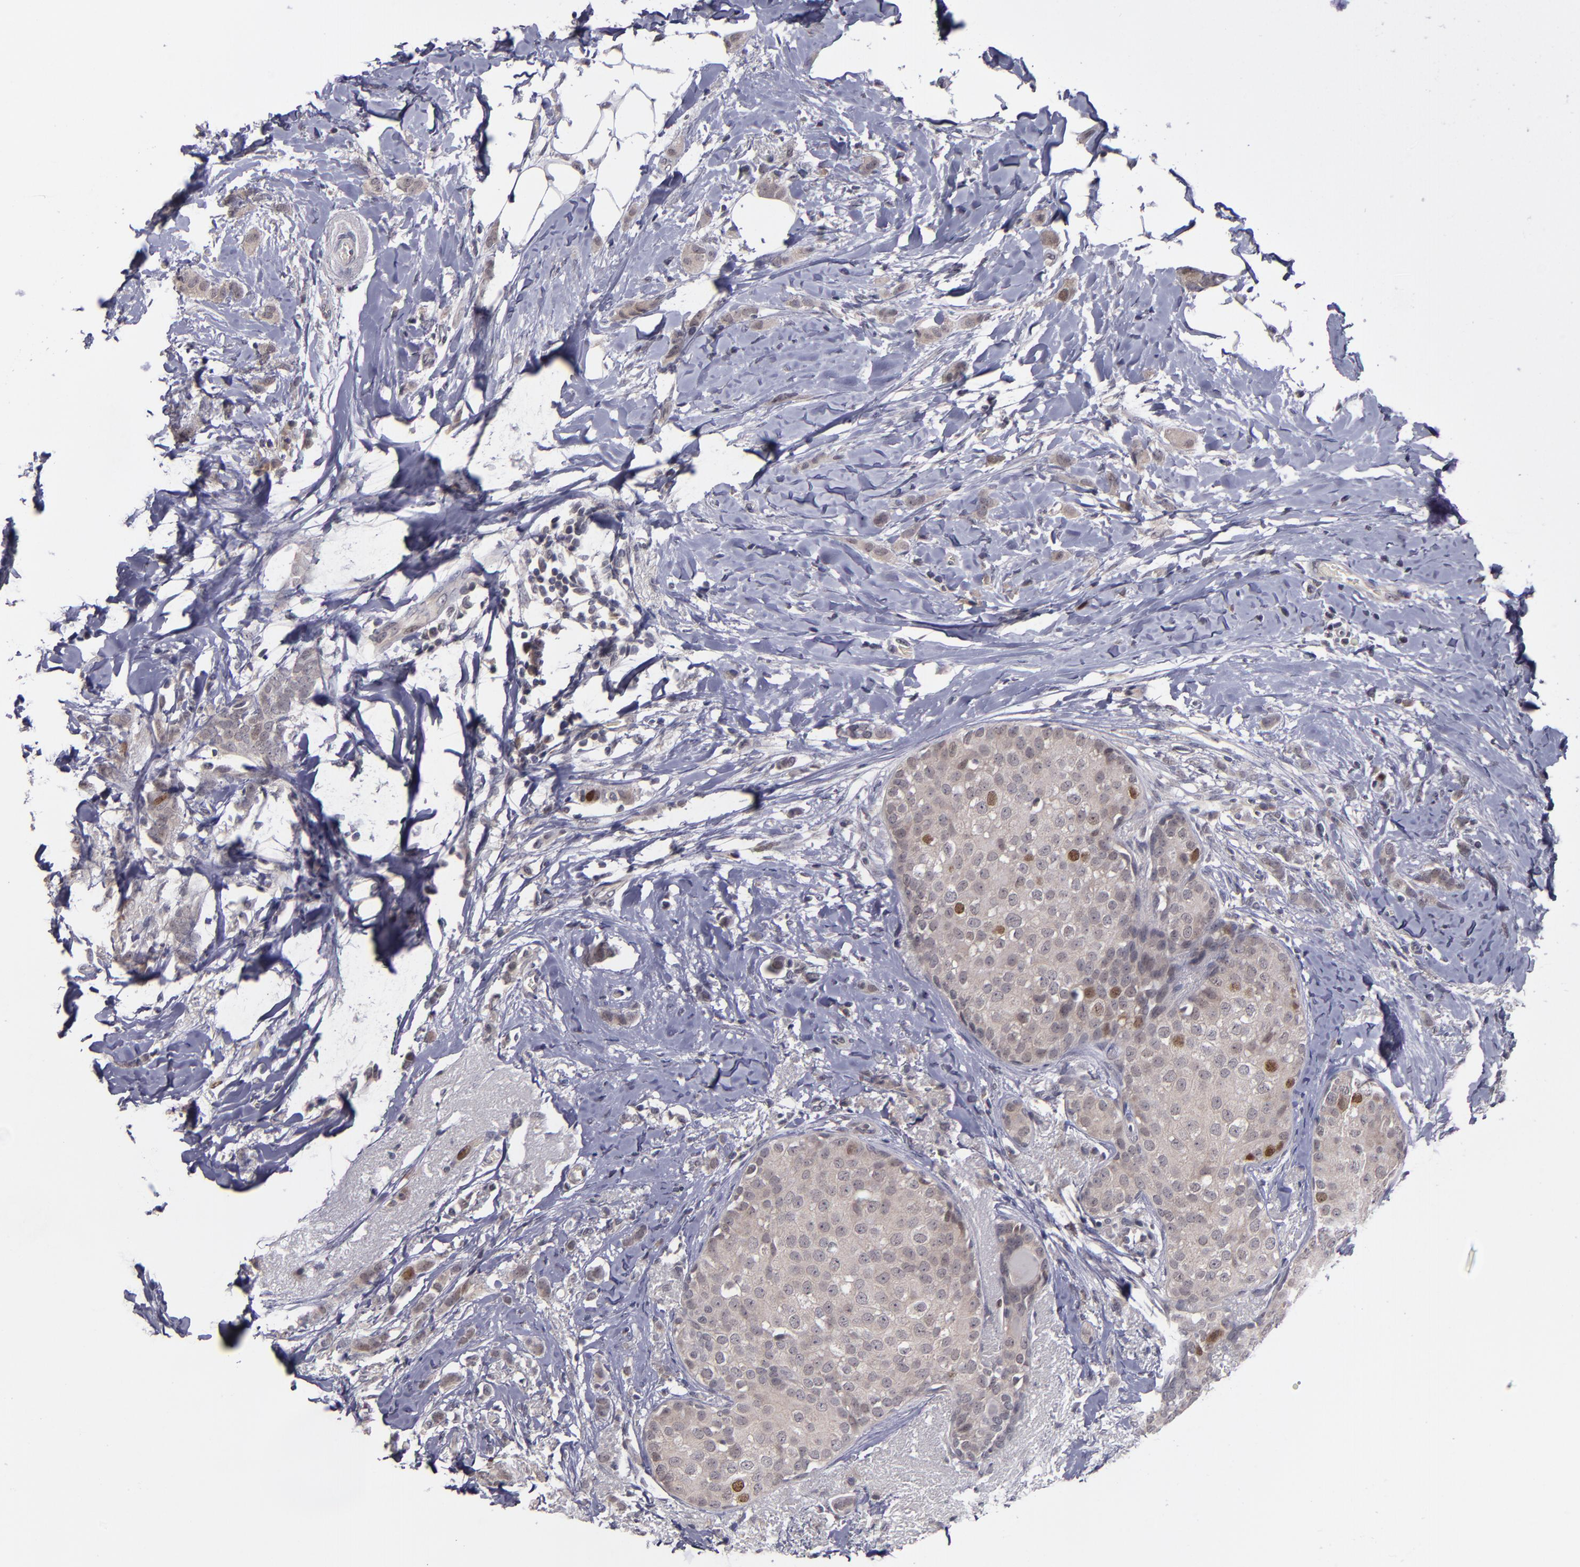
{"staining": {"intensity": "moderate", "quantity": "<25%", "location": "nuclear"}, "tissue": "breast cancer", "cell_type": "Tumor cells", "image_type": "cancer", "snomed": [{"axis": "morphology", "description": "Lobular carcinoma"}, {"axis": "topography", "description": "Breast"}], "caption": "Breast cancer stained for a protein (brown) exhibits moderate nuclear positive expression in approximately <25% of tumor cells.", "gene": "CDC7", "patient": {"sex": "female", "age": 55}}